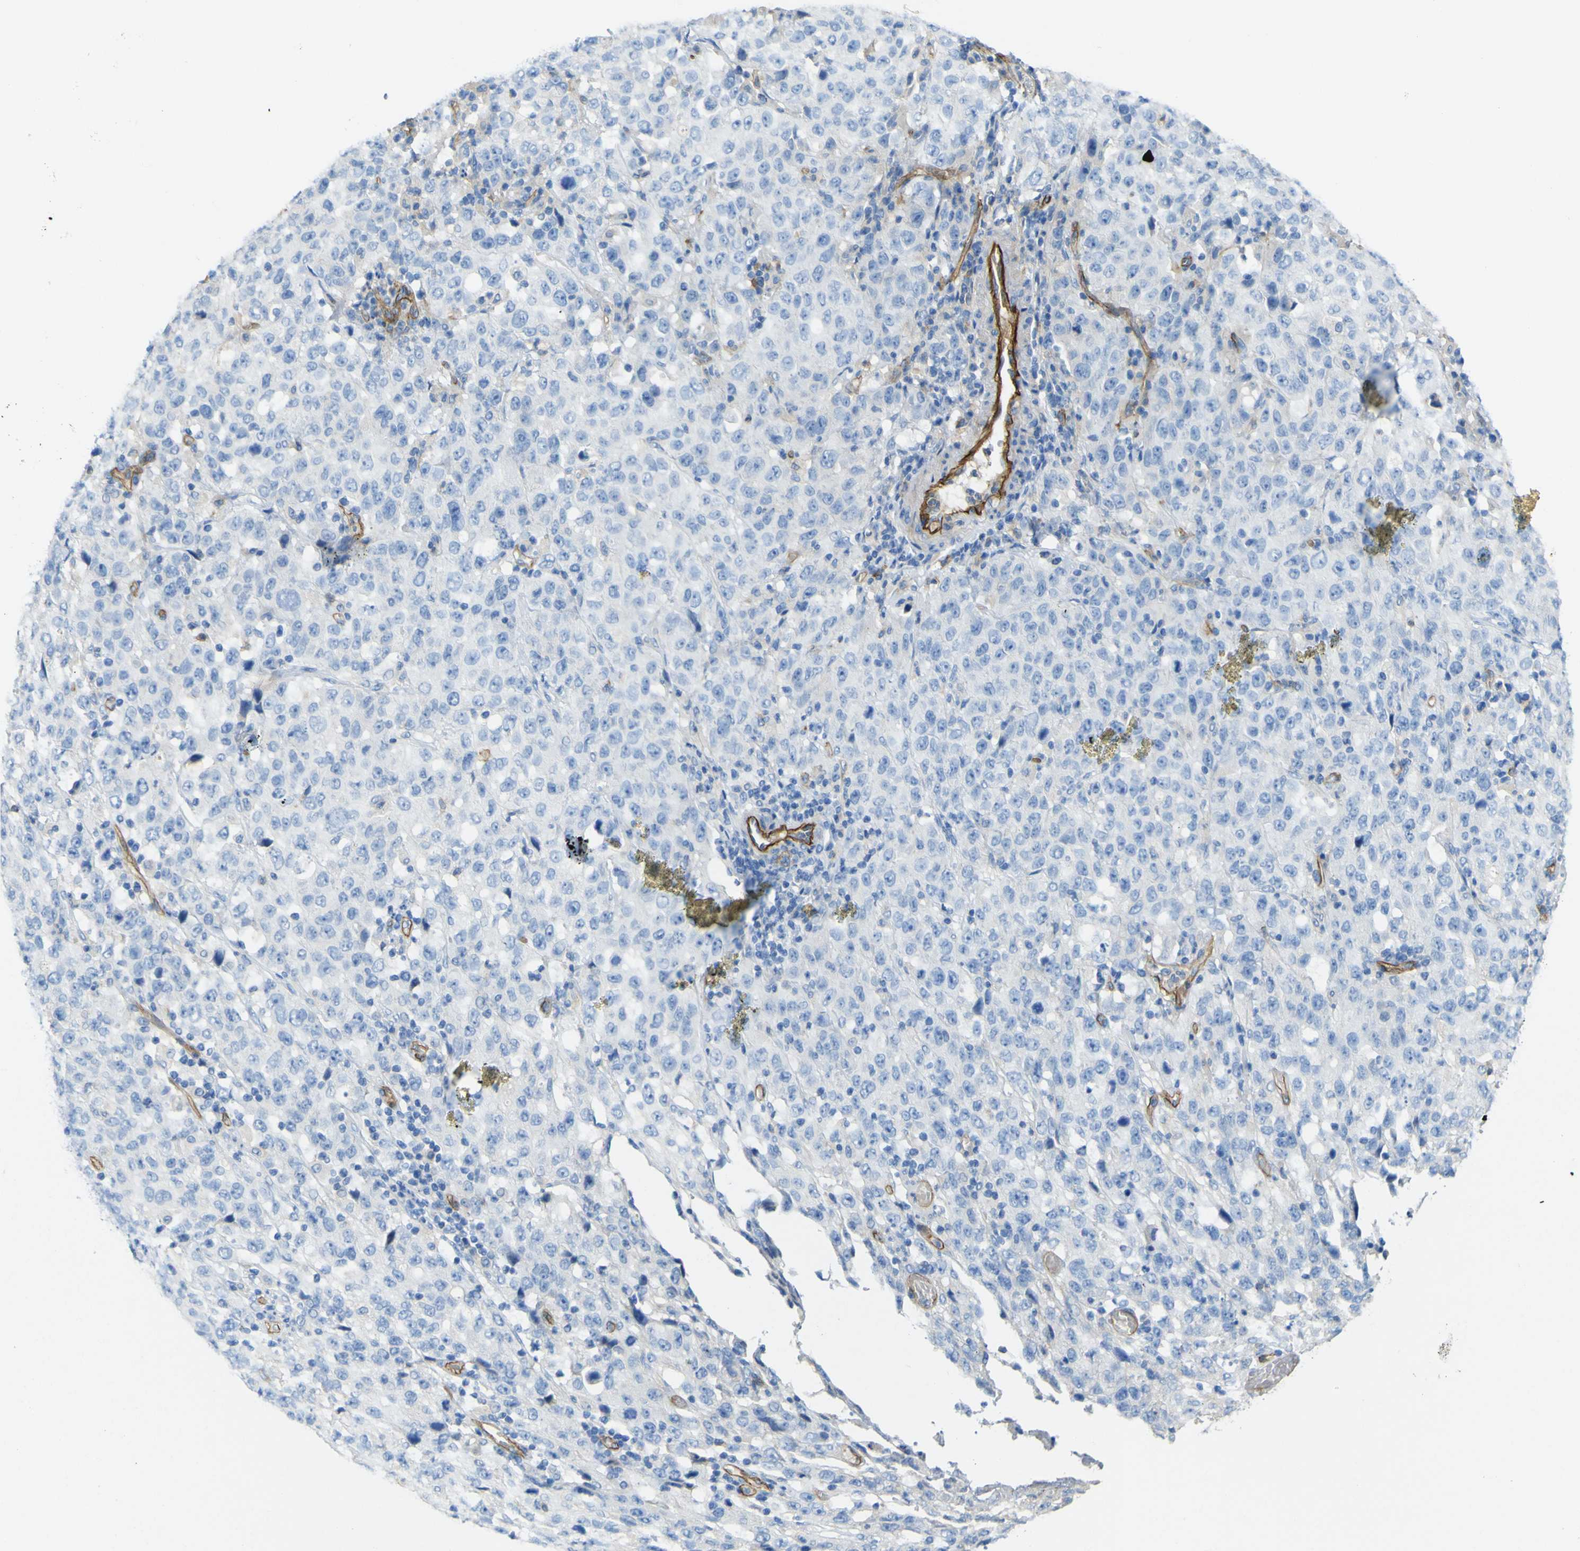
{"staining": {"intensity": "negative", "quantity": "none", "location": "none"}, "tissue": "stomach cancer", "cell_type": "Tumor cells", "image_type": "cancer", "snomed": [{"axis": "morphology", "description": "Normal tissue, NOS"}, {"axis": "morphology", "description": "Adenocarcinoma, NOS"}, {"axis": "topography", "description": "Stomach"}], "caption": "Tumor cells show no significant protein staining in stomach cancer (adenocarcinoma). Nuclei are stained in blue.", "gene": "CD93", "patient": {"sex": "male", "age": 48}}